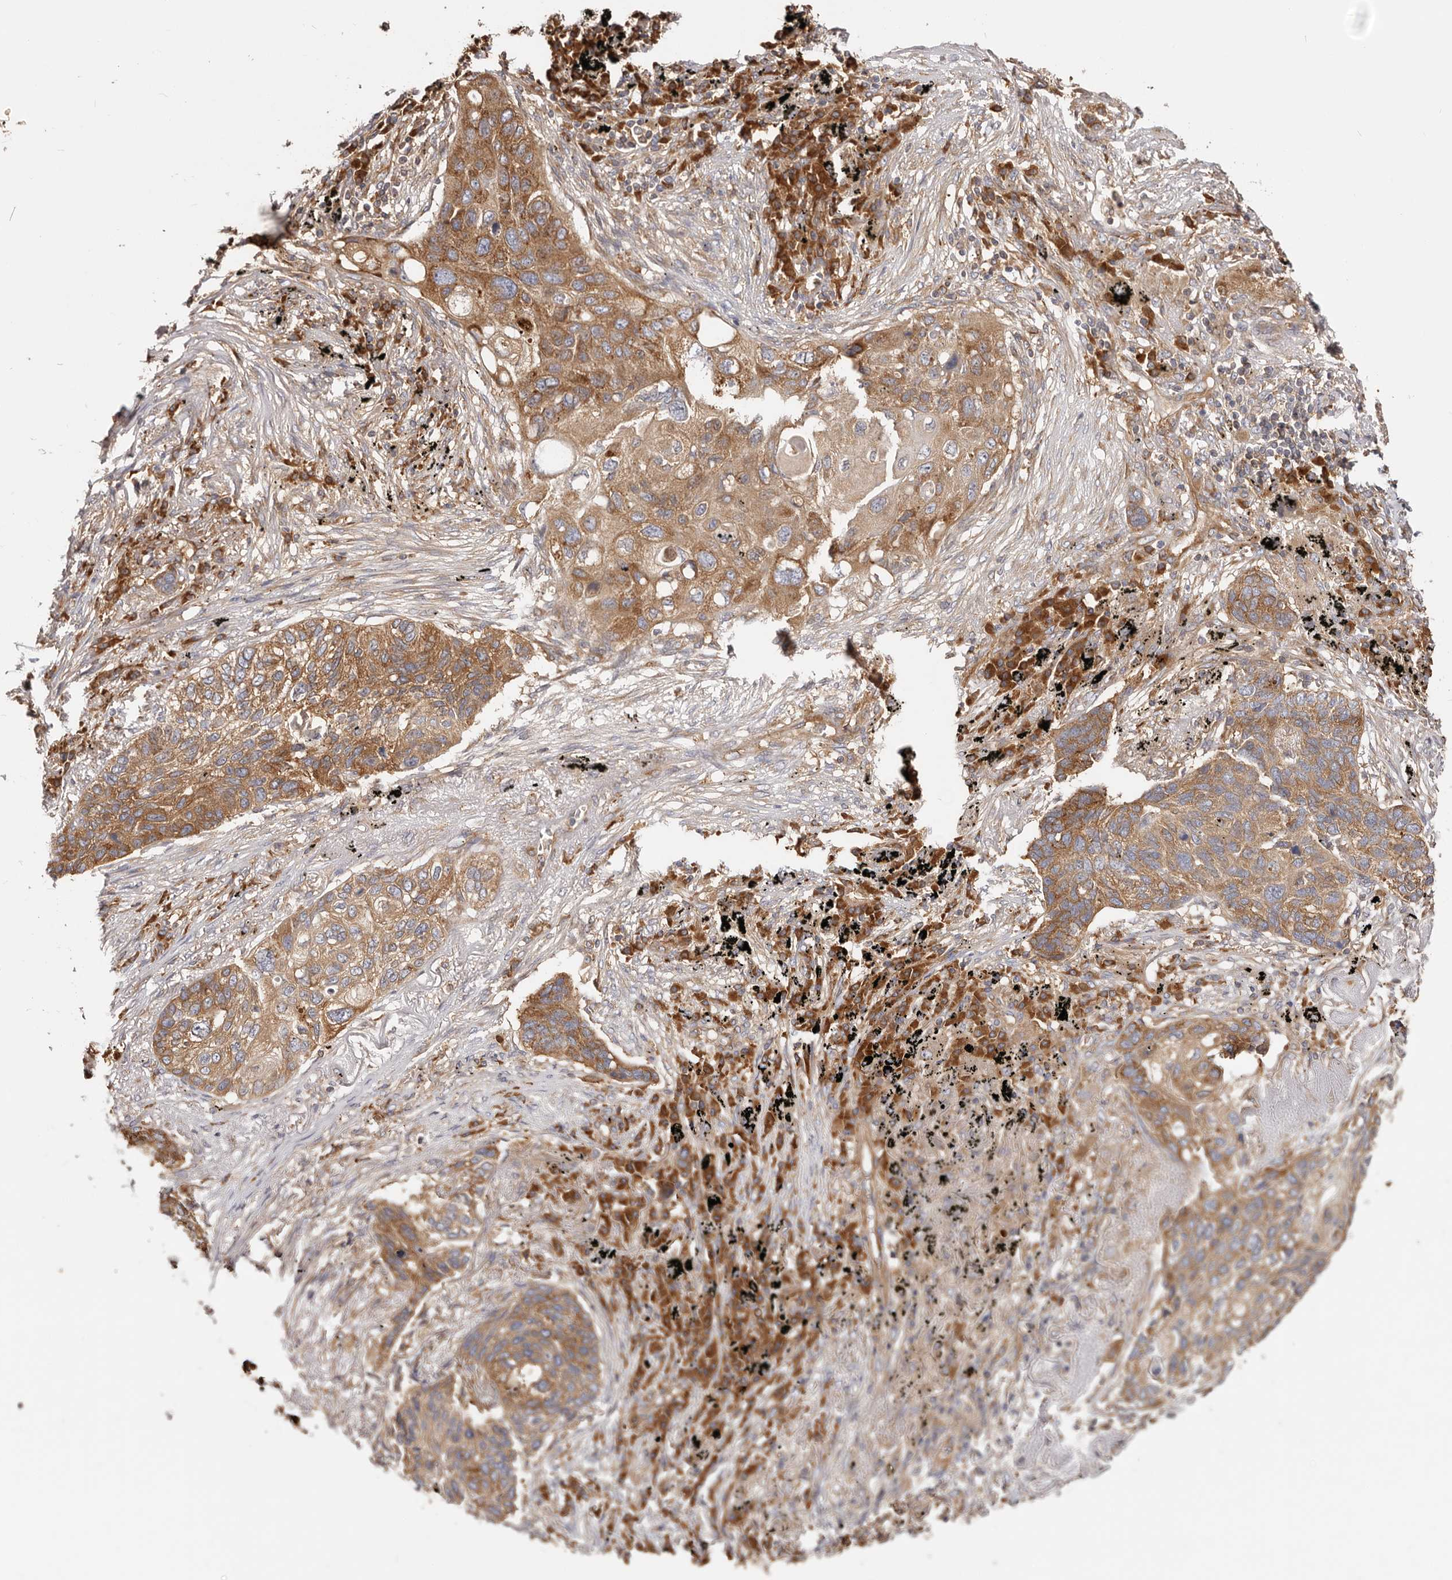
{"staining": {"intensity": "moderate", "quantity": ">75%", "location": "cytoplasmic/membranous"}, "tissue": "lung cancer", "cell_type": "Tumor cells", "image_type": "cancer", "snomed": [{"axis": "morphology", "description": "Squamous cell carcinoma, NOS"}, {"axis": "topography", "description": "Lung"}], "caption": "High-magnification brightfield microscopy of squamous cell carcinoma (lung) stained with DAB (brown) and counterstained with hematoxylin (blue). tumor cells exhibit moderate cytoplasmic/membranous staining is present in about>75% of cells.", "gene": "EPRS1", "patient": {"sex": "female", "age": 63}}